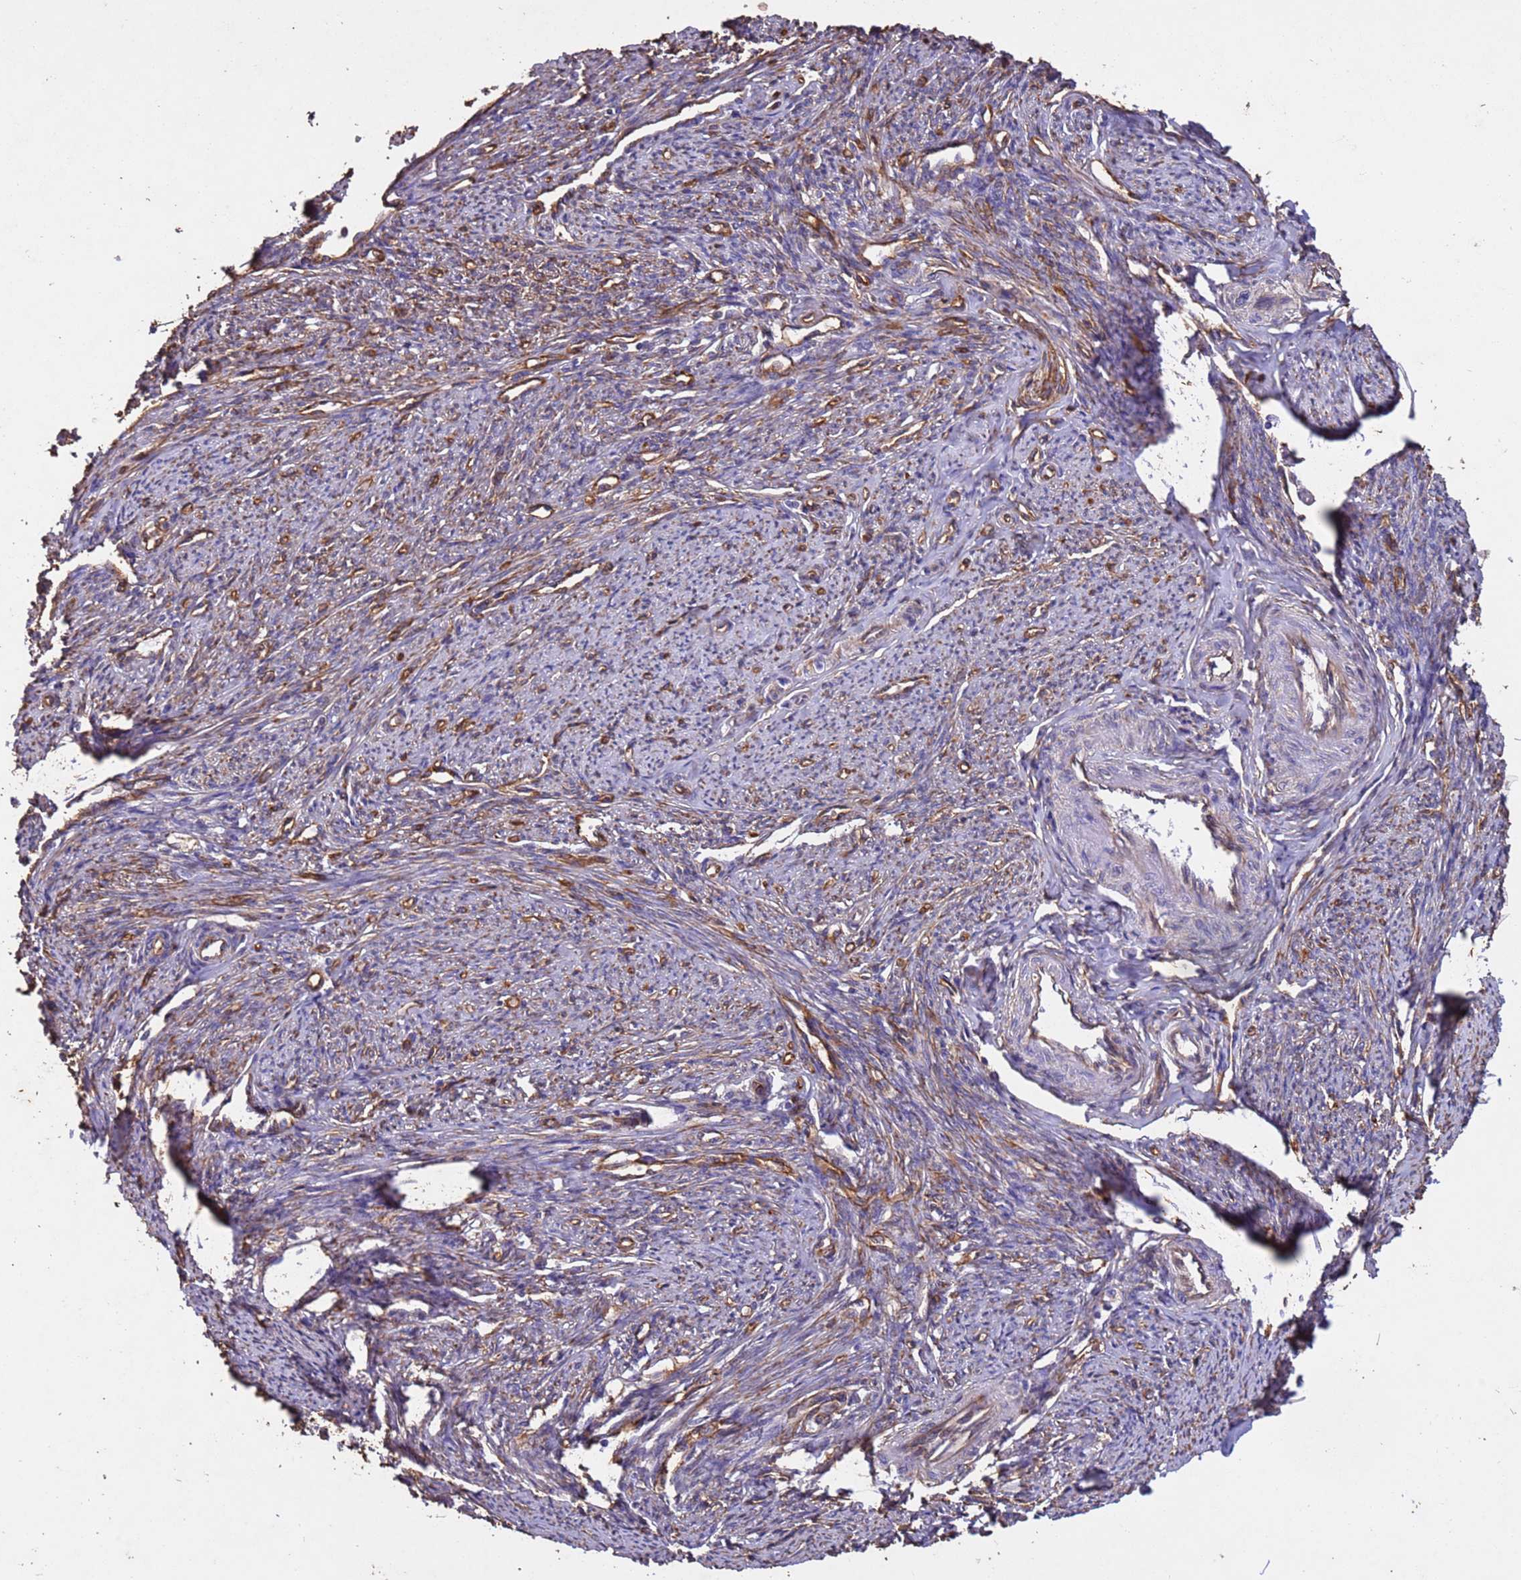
{"staining": {"intensity": "moderate", "quantity": ">75%", "location": "cytoplasmic/membranous"}, "tissue": "smooth muscle", "cell_type": "Smooth muscle cells", "image_type": "normal", "snomed": [{"axis": "morphology", "description": "Normal tissue, NOS"}, {"axis": "topography", "description": "Smooth muscle"}, {"axis": "topography", "description": "Uterus"}], "caption": "Brown immunohistochemical staining in unremarkable smooth muscle displays moderate cytoplasmic/membranous positivity in about >75% of smooth muscle cells.", "gene": "MTX3", "patient": {"sex": "female", "age": 59}}